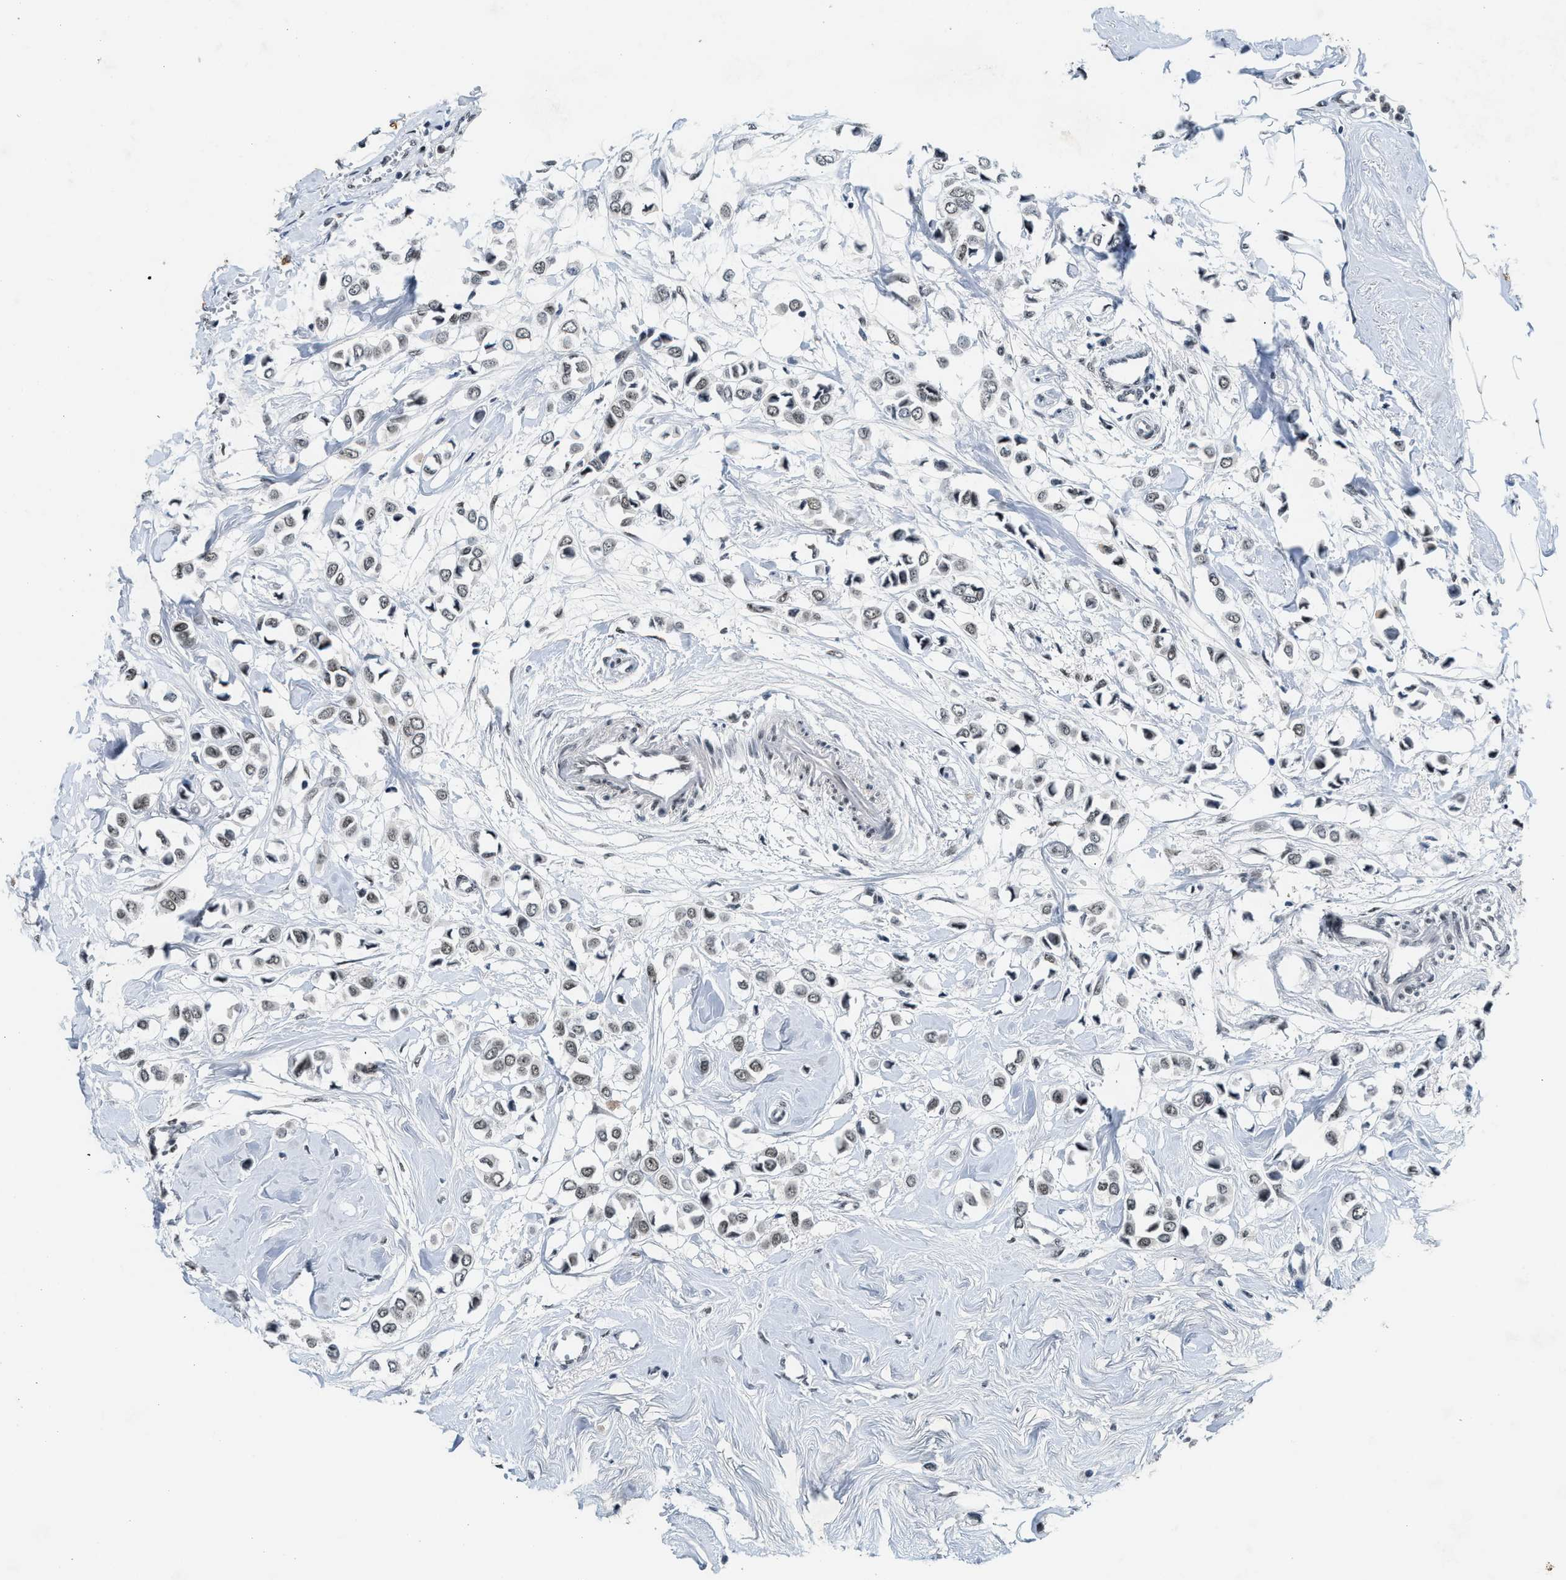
{"staining": {"intensity": "weak", "quantity": "<25%", "location": "nuclear"}, "tissue": "breast cancer", "cell_type": "Tumor cells", "image_type": "cancer", "snomed": [{"axis": "morphology", "description": "Lobular carcinoma"}, {"axis": "topography", "description": "Breast"}], "caption": "This is an IHC histopathology image of breast lobular carcinoma. There is no expression in tumor cells.", "gene": "NCOA1", "patient": {"sex": "female", "age": 51}}